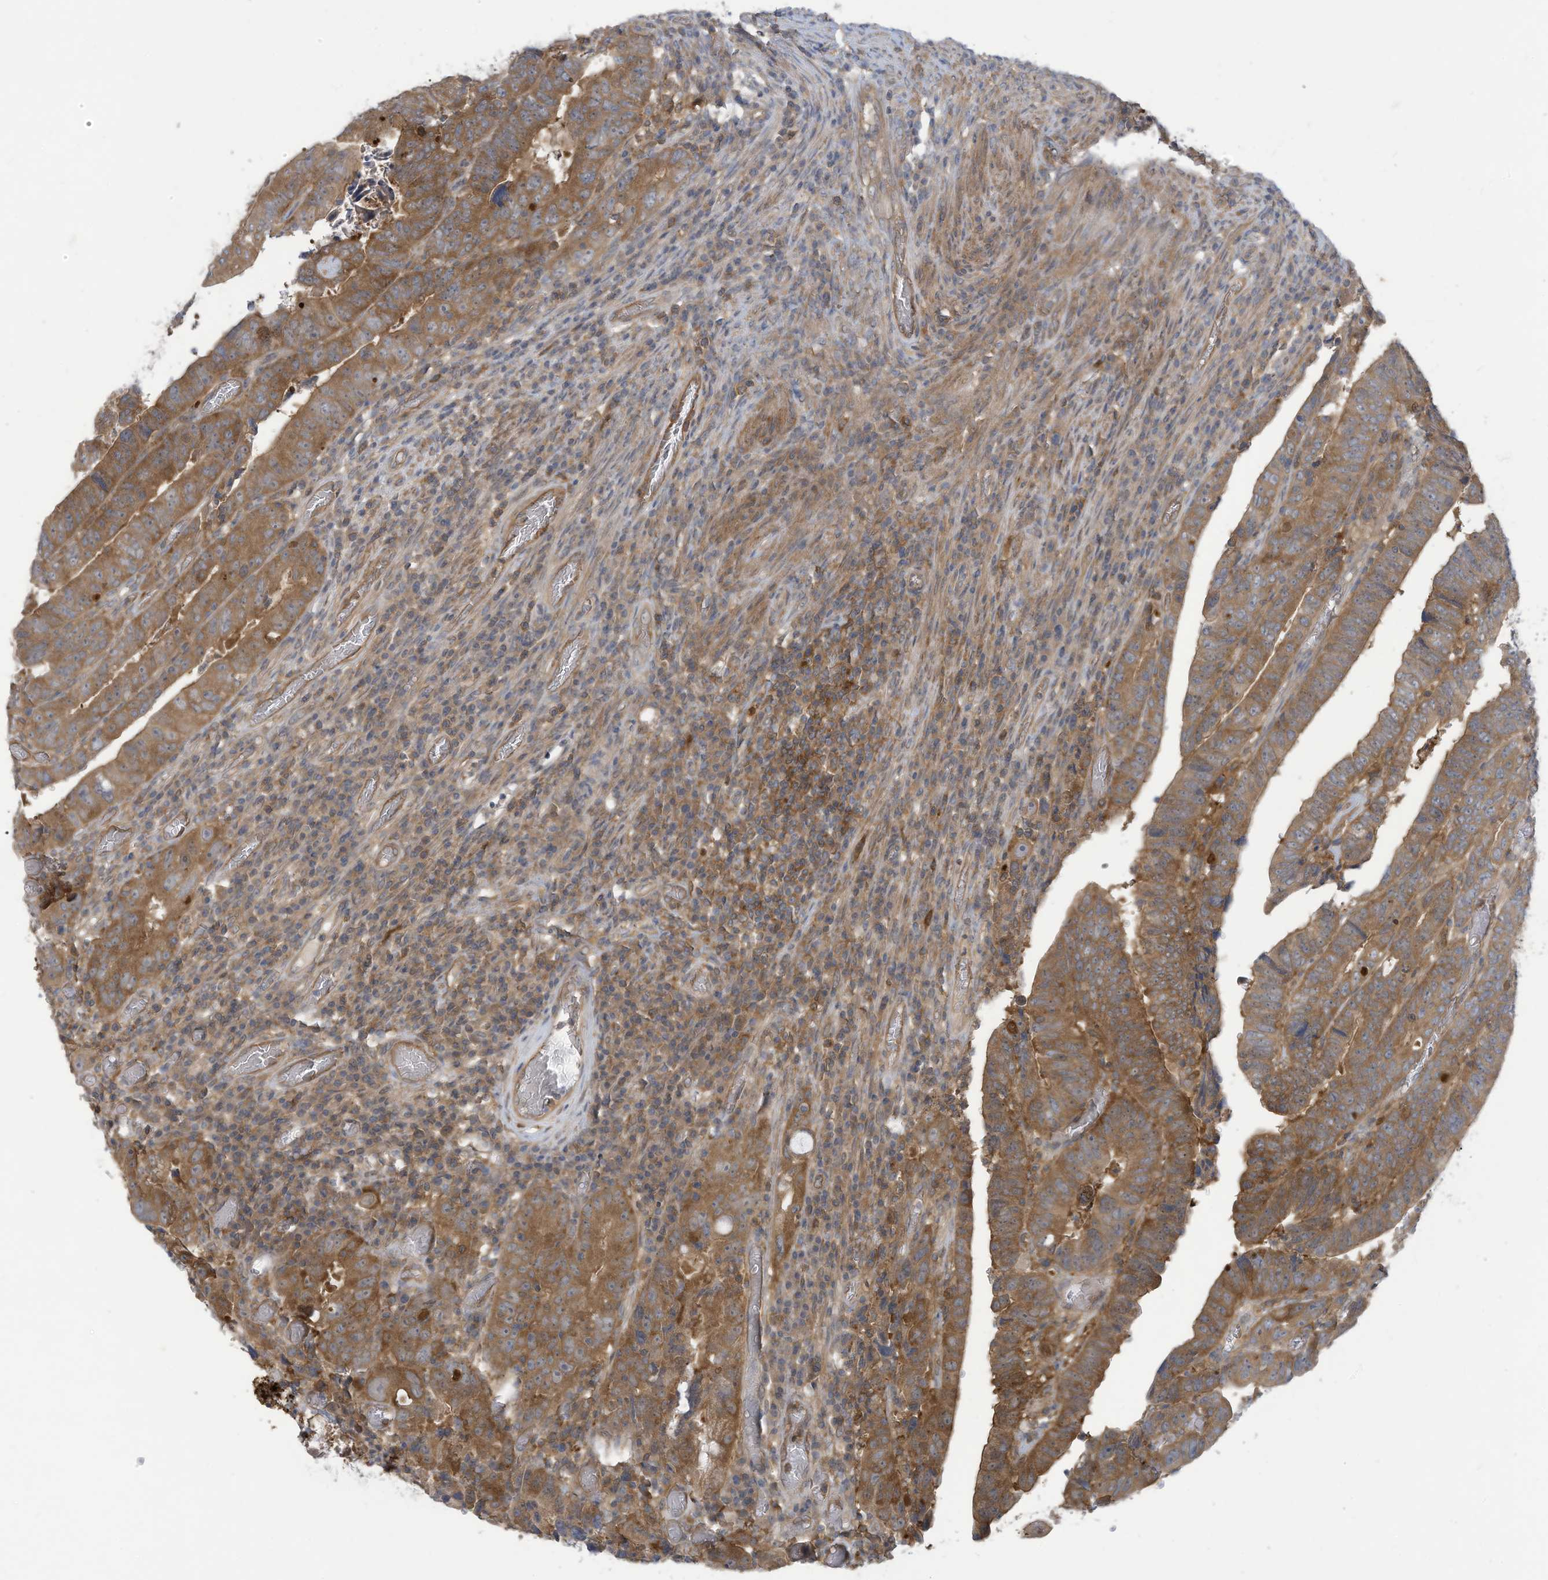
{"staining": {"intensity": "moderate", "quantity": ">75%", "location": "cytoplasmic/membranous"}, "tissue": "colorectal cancer", "cell_type": "Tumor cells", "image_type": "cancer", "snomed": [{"axis": "morphology", "description": "Normal tissue, NOS"}, {"axis": "morphology", "description": "Adenocarcinoma, NOS"}, {"axis": "topography", "description": "Rectum"}], "caption": "IHC (DAB (3,3'-diaminobenzidine)) staining of colorectal cancer demonstrates moderate cytoplasmic/membranous protein expression in about >75% of tumor cells.", "gene": "ADI1", "patient": {"sex": "female", "age": 65}}